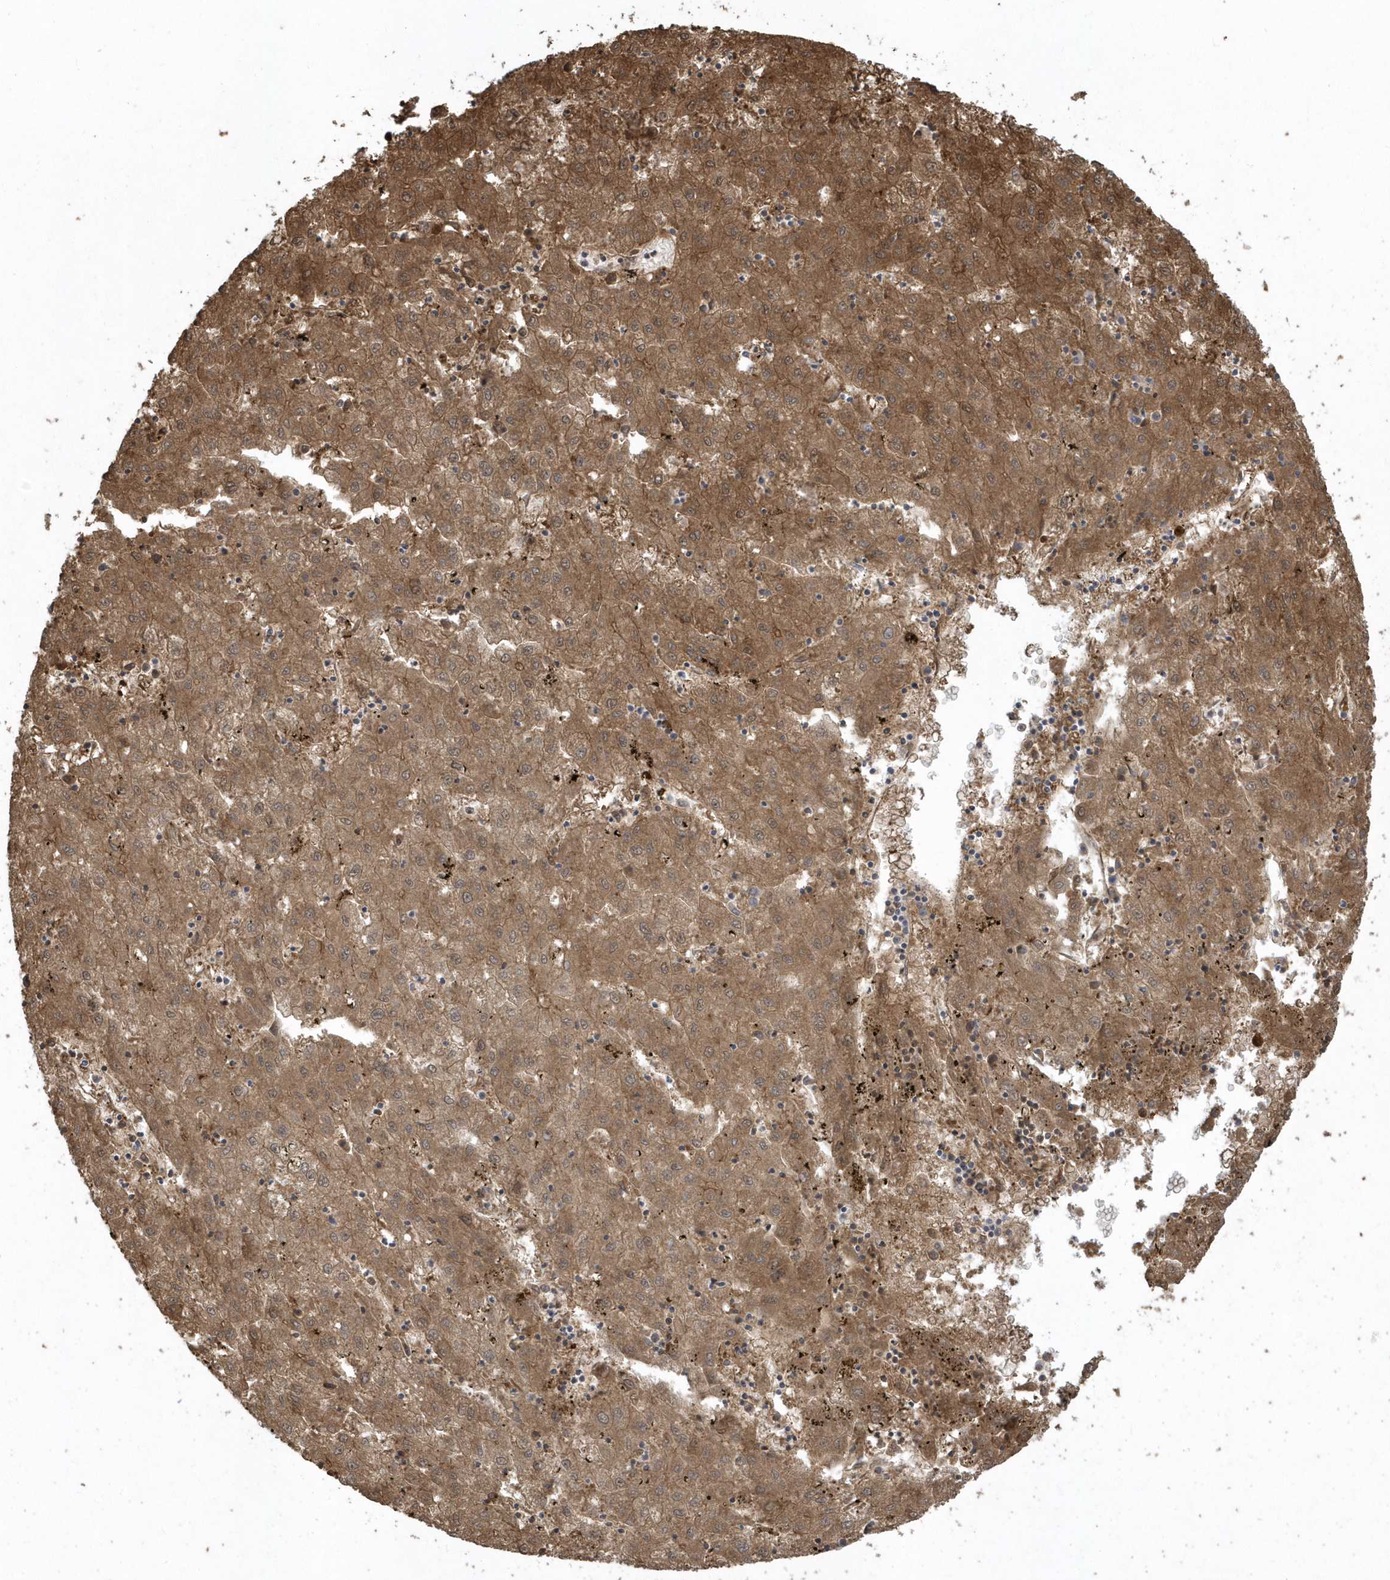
{"staining": {"intensity": "strong", "quantity": ">75%", "location": "cytoplasmic/membranous,nuclear"}, "tissue": "liver cancer", "cell_type": "Tumor cells", "image_type": "cancer", "snomed": [{"axis": "morphology", "description": "Carcinoma, Hepatocellular, NOS"}, {"axis": "topography", "description": "Liver"}], "caption": "A brown stain labels strong cytoplasmic/membranous and nuclear expression of a protein in liver hepatocellular carcinoma tumor cells.", "gene": "HNMT", "patient": {"sex": "male", "age": 72}}